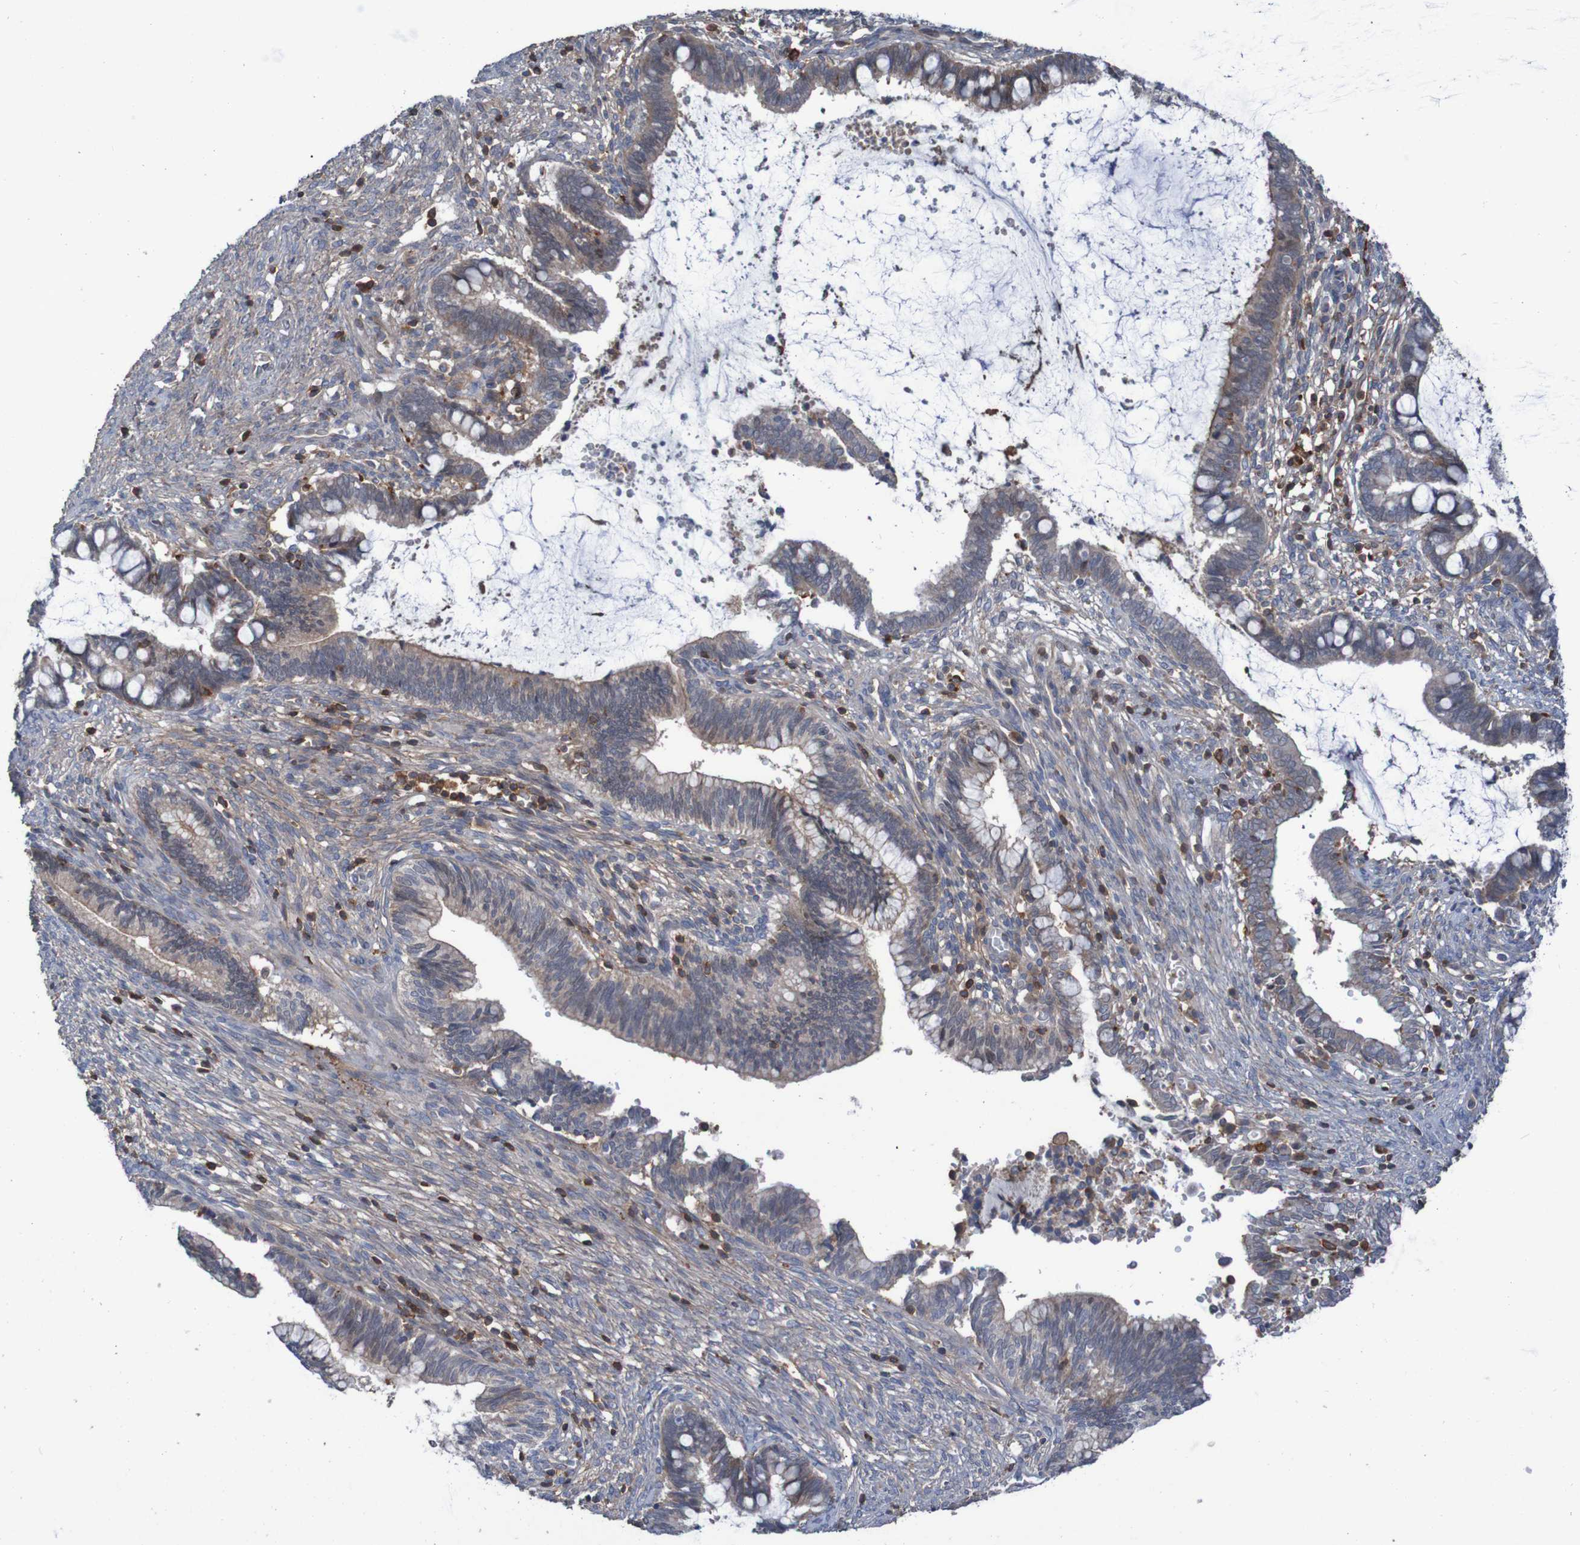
{"staining": {"intensity": "weak", "quantity": ">75%", "location": "cytoplasmic/membranous"}, "tissue": "cervical cancer", "cell_type": "Tumor cells", "image_type": "cancer", "snomed": [{"axis": "morphology", "description": "Adenocarcinoma, NOS"}, {"axis": "topography", "description": "Cervix"}], "caption": "Immunohistochemistry (DAB (3,3'-diaminobenzidine)) staining of human adenocarcinoma (cervical) reveals weak cytoplasmic/membranous protein expression in approximately >75% of tumor cells.", "gene": "PDGFB", "patient": {"sex": "female", "age": 44}}